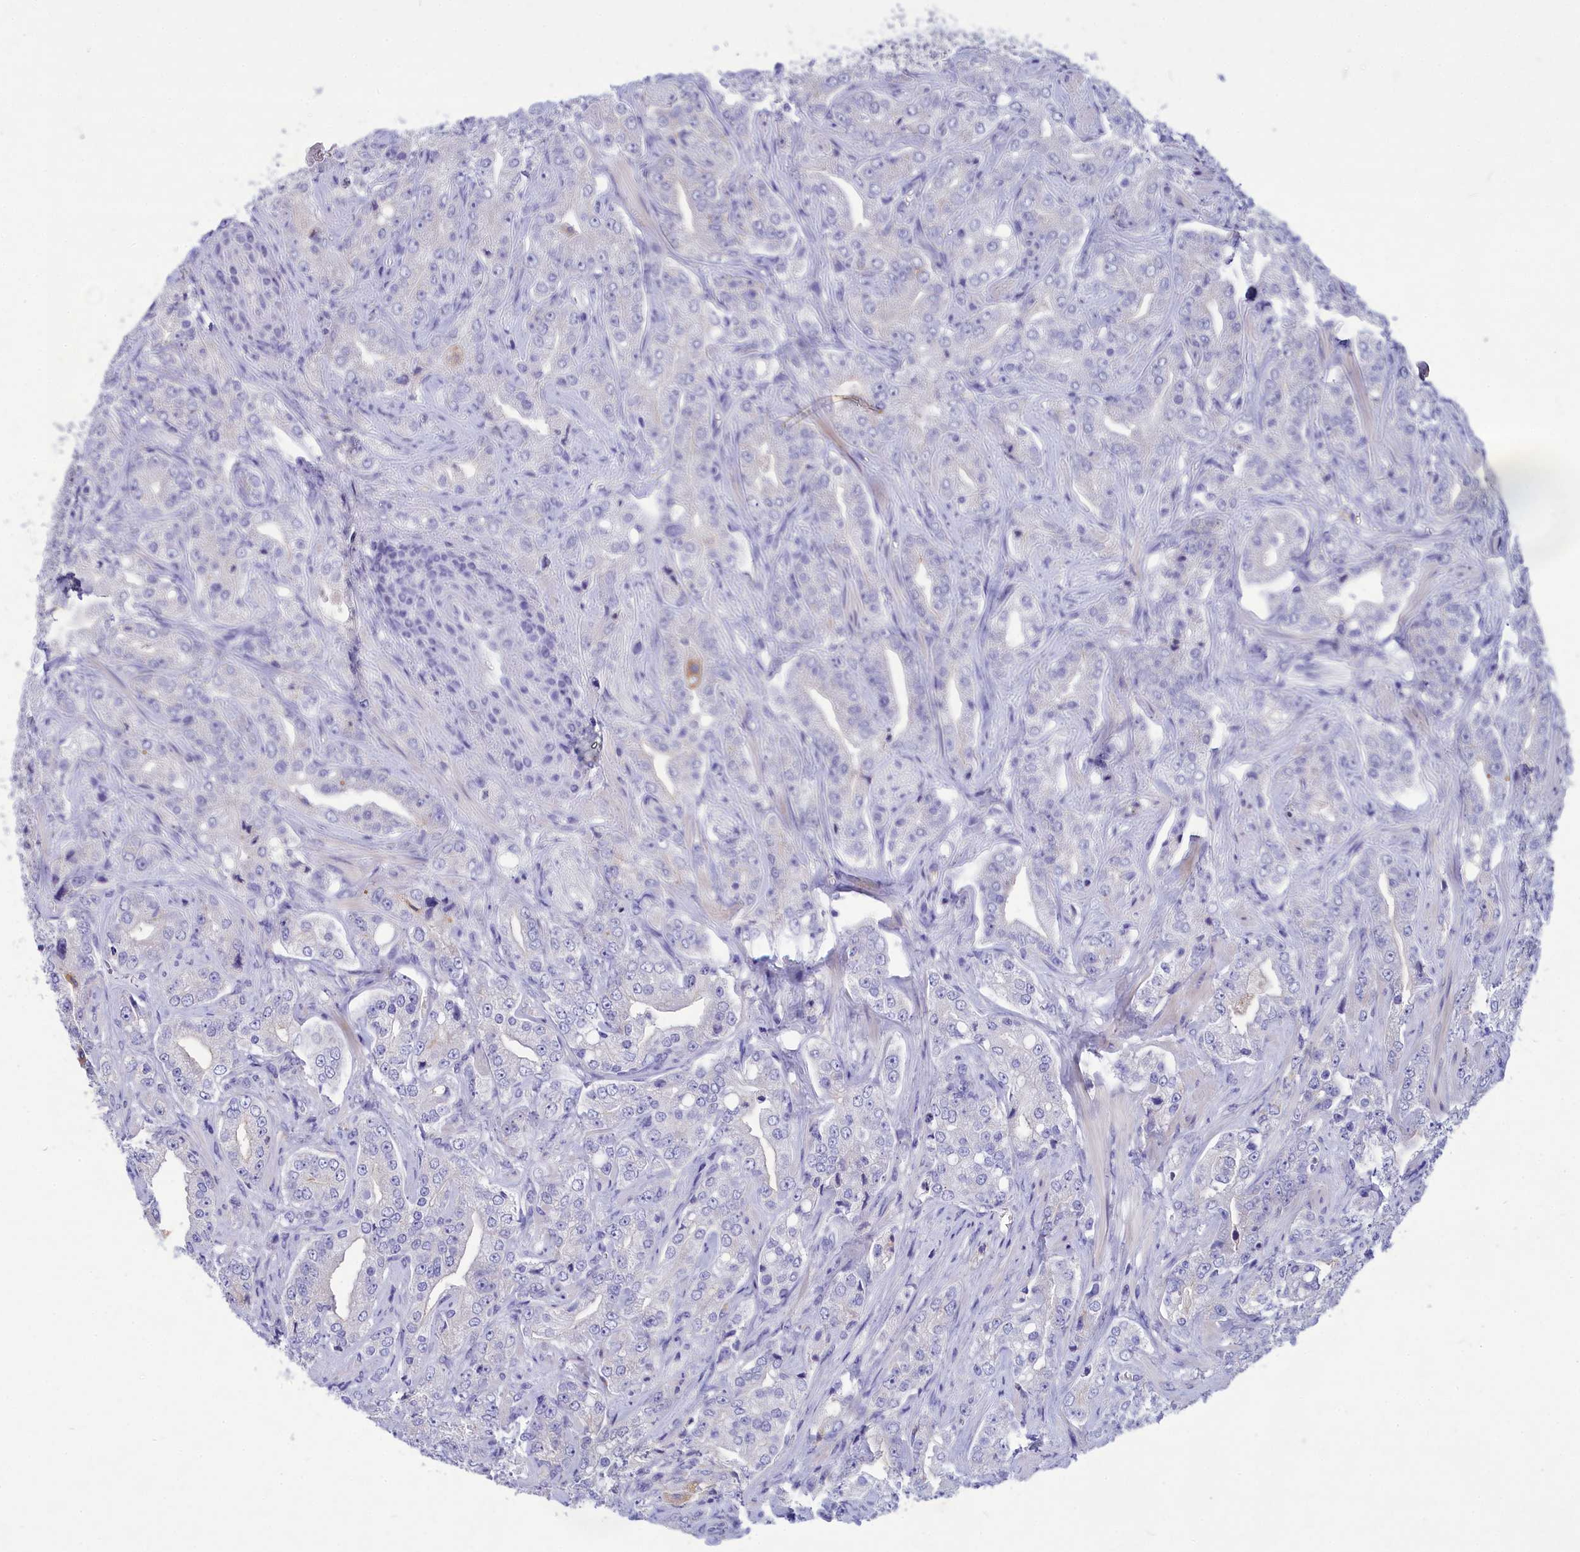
{"staining": {"intensity": "negative", "quantity": "none", "location": "none"}, "tissue": "prostate cancer", "cell_type": "Tumor cells", "image_type": "cancer", "snomed": [{"axis": "morphology", "description": "Adenocarcinoma, Low grade"}, {"axis": "topography", "description": "Prostate"}], "caption": "This micrograph is of prostate cancer (adenocarcinoma (low-grade)) stained with IHC to label a protein in brown with the nuclei are counter-stained blue. There is no expression in tumor cells.", "gene": "DEFB119", "patient": {"sex": "male", "age": 67}}